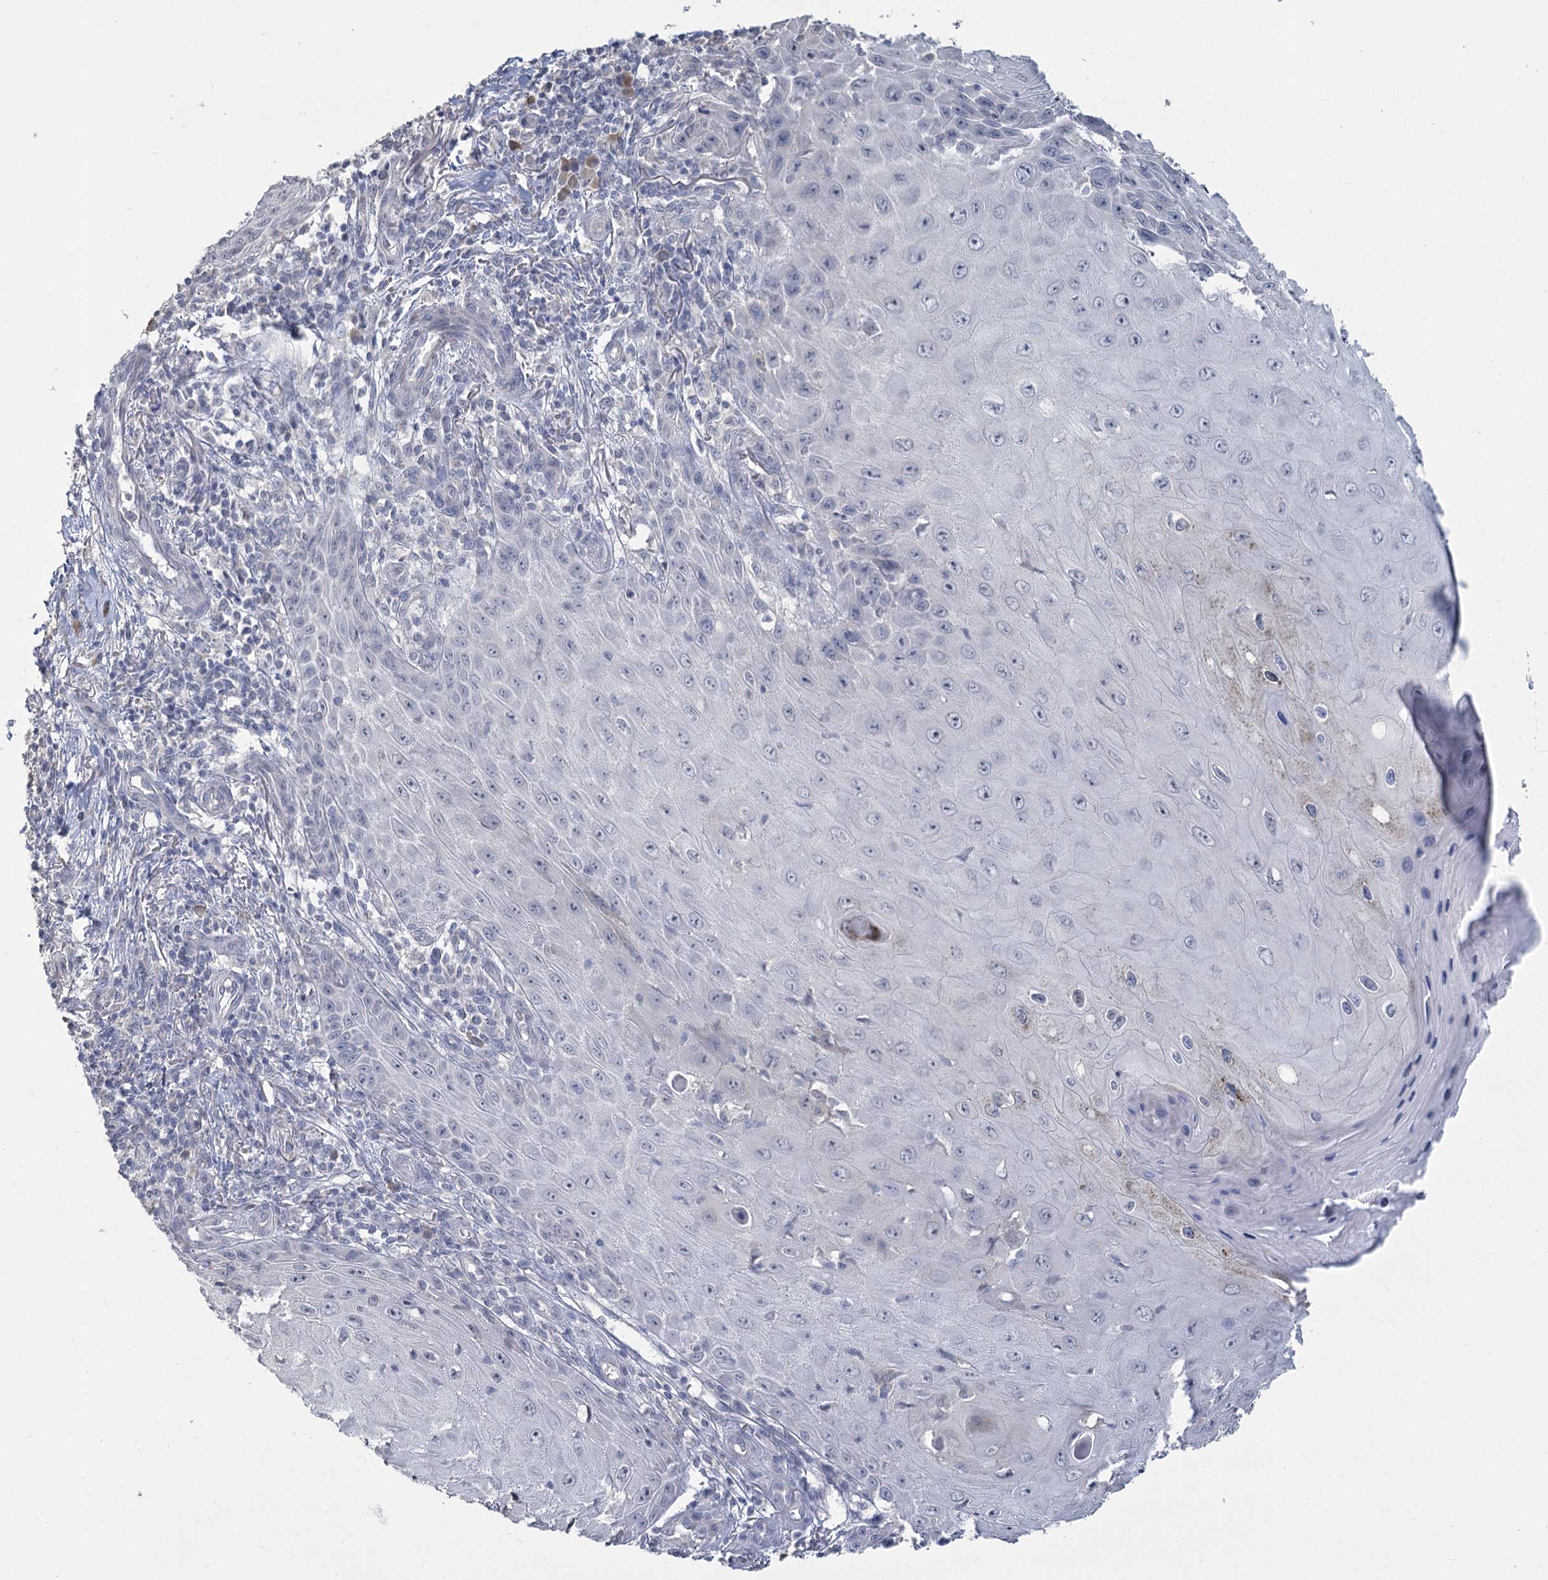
{"staining": {"intensity": "negative", "quantity": "none", "location": "none"}, "tissue": "skin cancer", "cell_type": "Tumor cells", "image_type": "cancer", "snomed": [{"axis": "morphology", "description": "Squamous cell carcinoma, NOS"}, {"axis": "topography", "description": "Skin"}], "caption": "An immunohistochemistry (IHC) photomicrograph of skin squamous cell carcinoma is shown. There is no staining in tumor cells of skin squamous cell carcinoma.", "gene": "SLC9A3", "patient": {"sex": "female", "age": 73}}